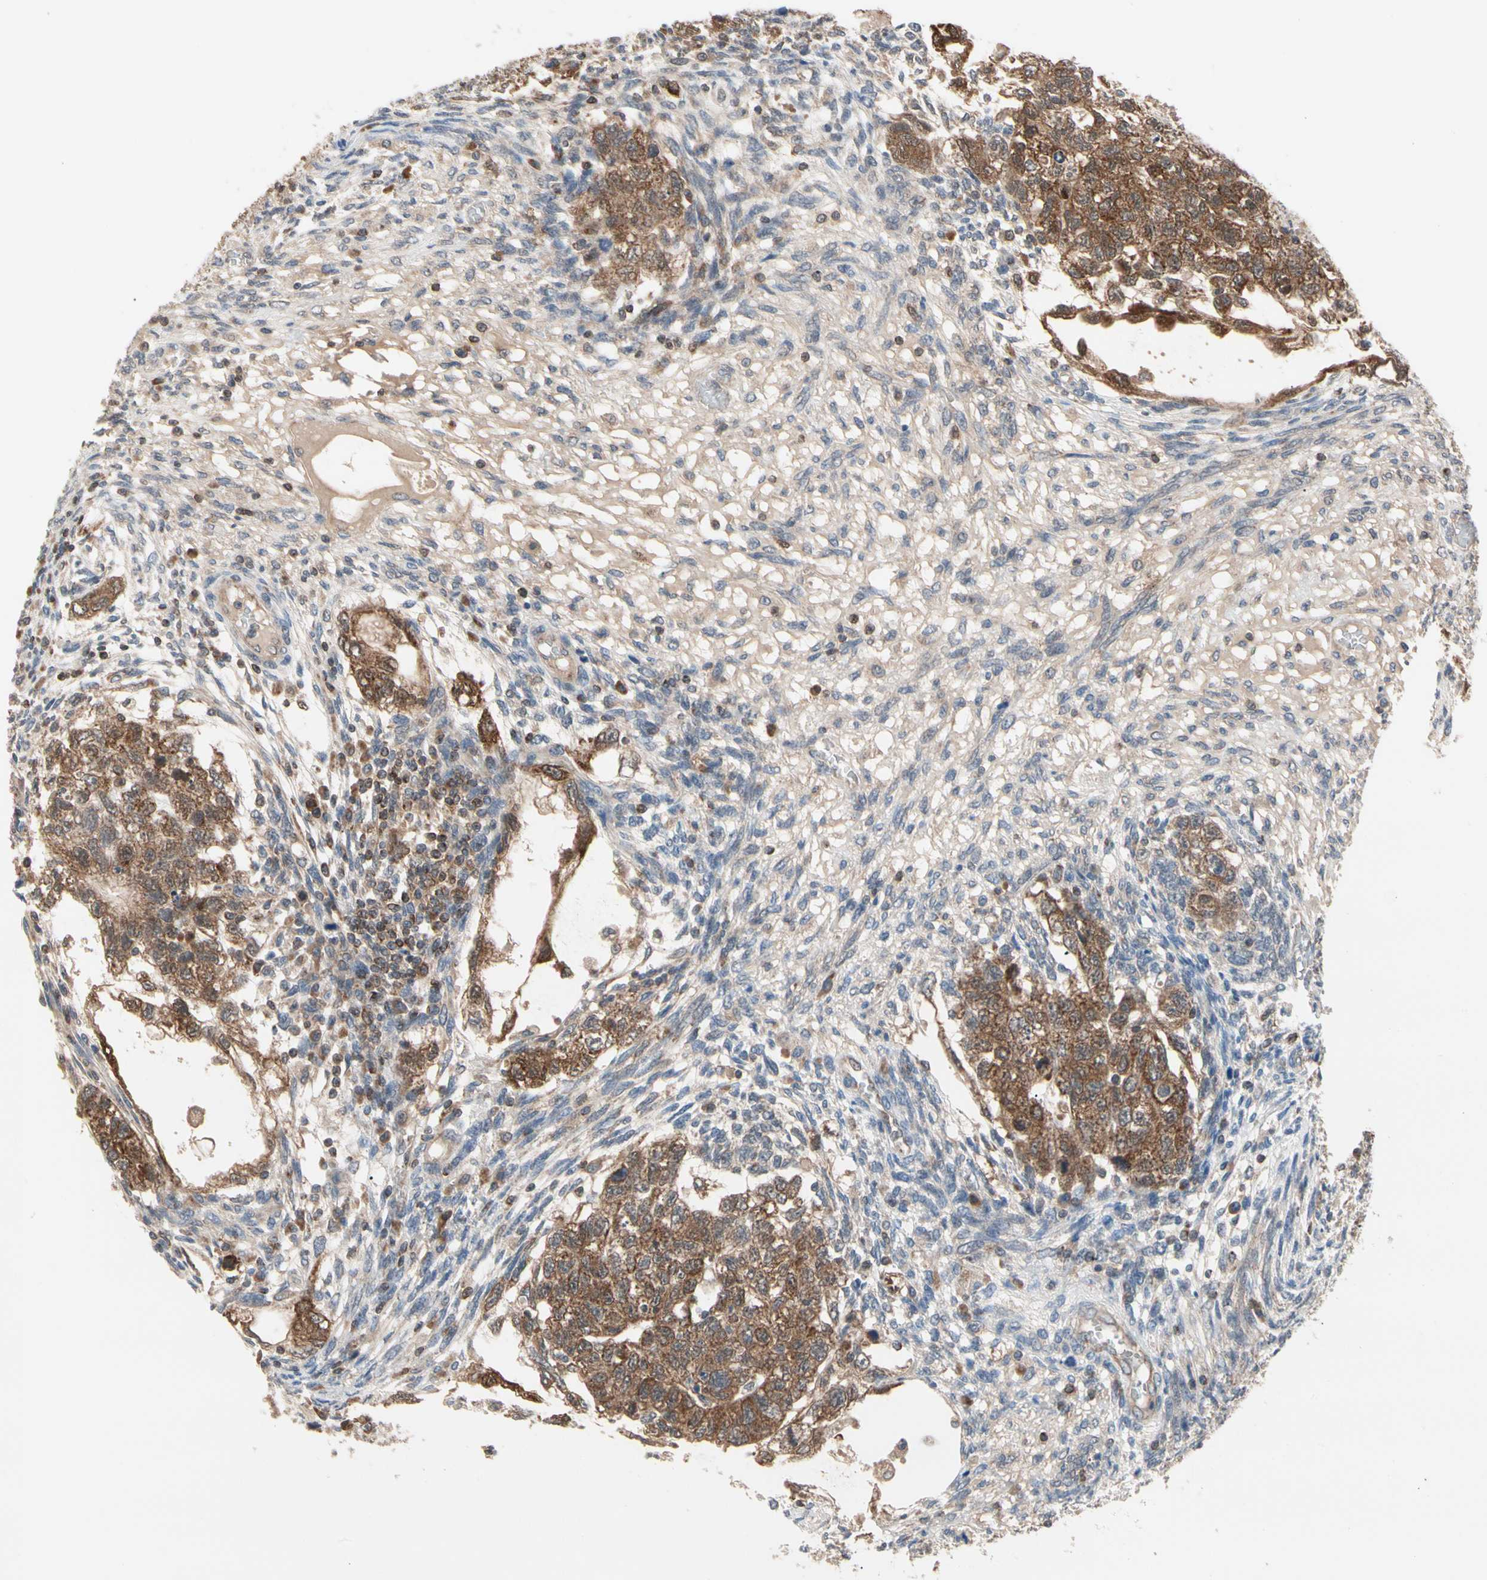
{"staining": {"intensity": "strong", "quantity": ">75%", "location": "cytoplasmic/membranous"}, "tissue": "testis cancer", "cell_type": "Tumor cells", "image_type": "cancer", "snomed": [{"axis": "morphology", "description": "Normal tissue, NOS"}, {"axis": "morphology", "description": "Carcinoma, Embryonal, NOS"}, {"axis": "topography", "description": "Testis"}], "caption": "Testis cancer stained with immunohistochemistry (IHC) reveals strong cytoplasmic/membranous positivity in approximately >75% of tumor cells.", "gene": "MTHFS", "patient": {"sex": "male", "age": 36}}